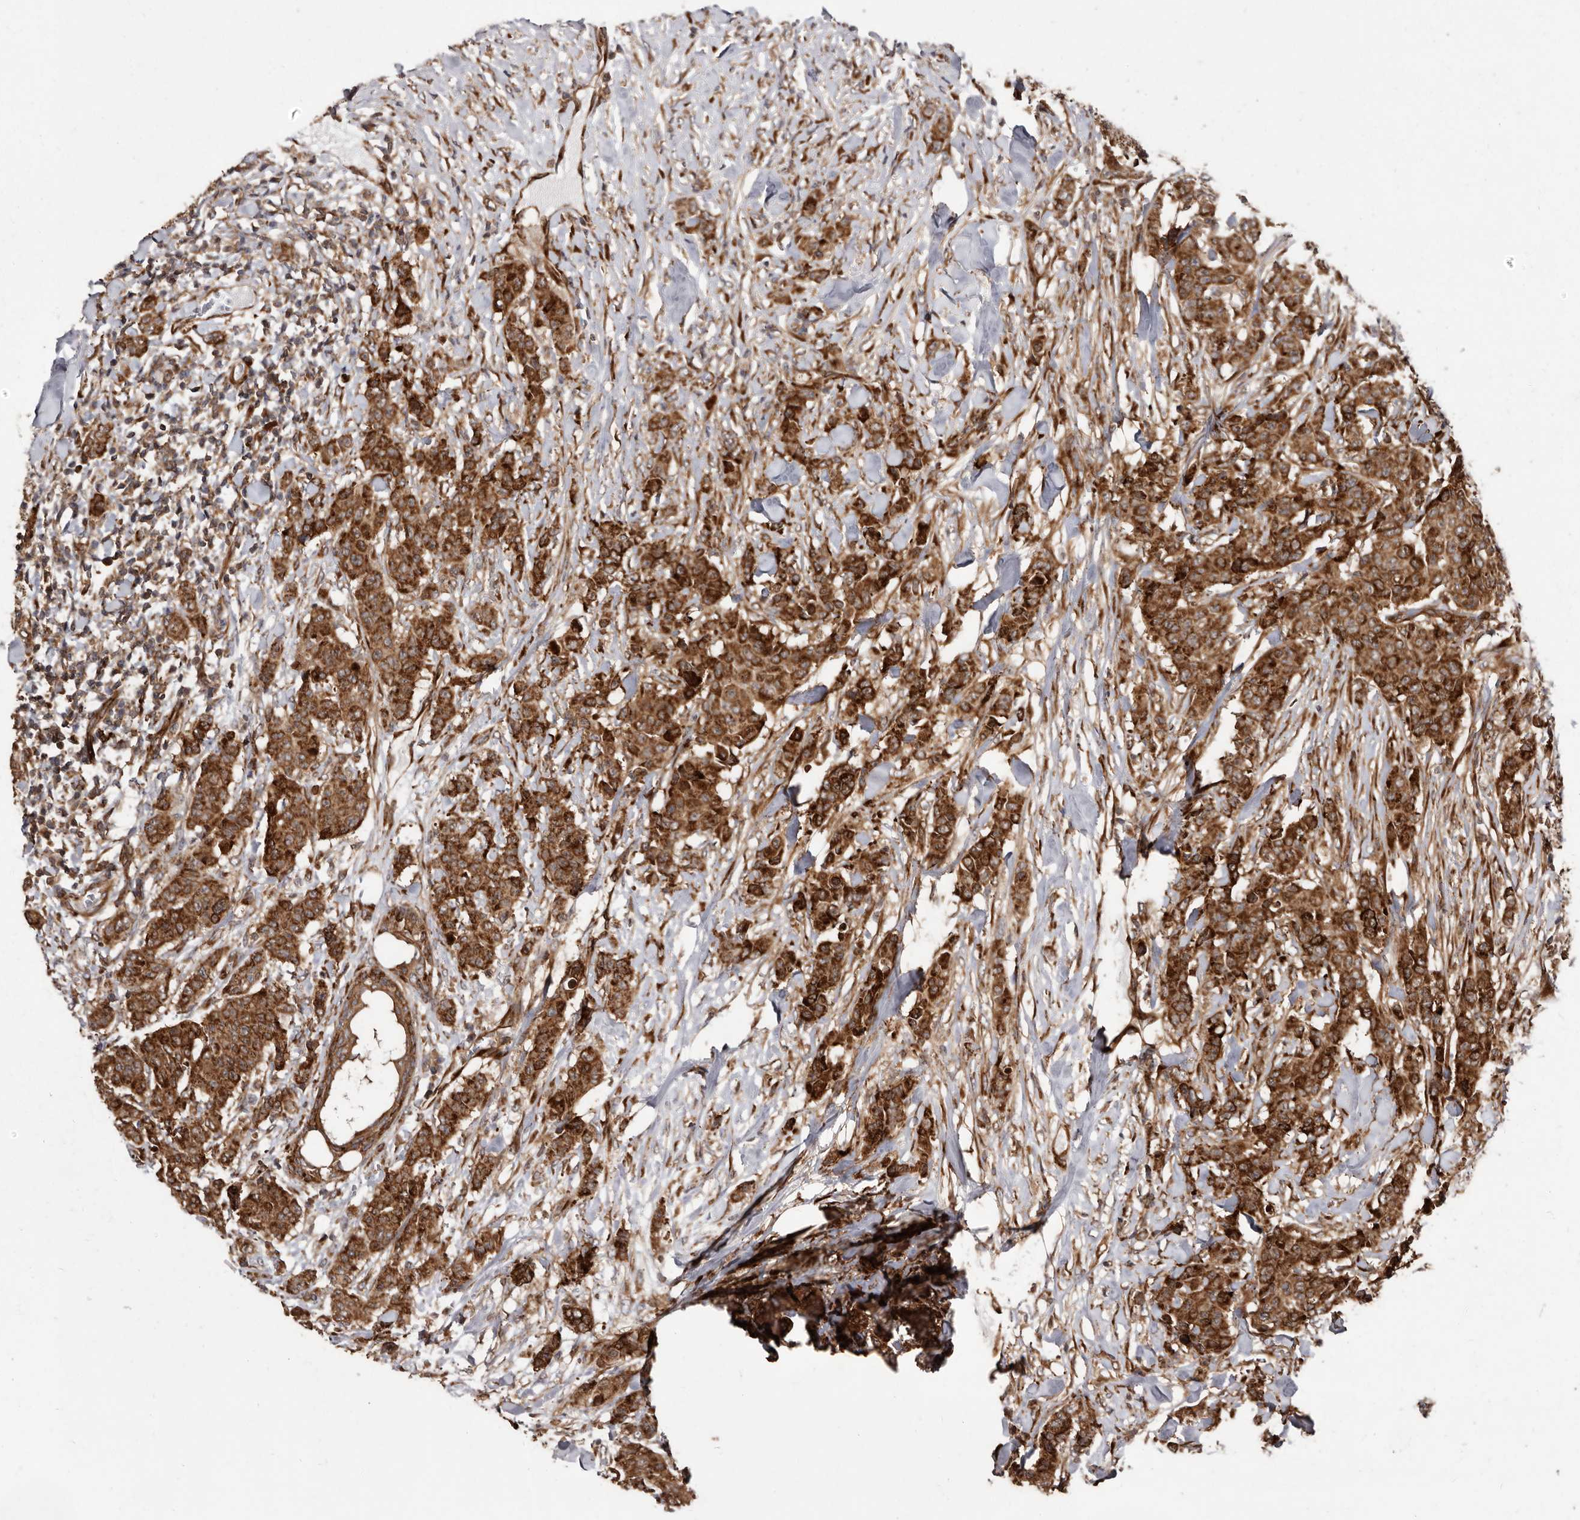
{"staining": {"intensity": "strong", "quantity": ">75%", "location": "cytoplasmic/membranous"}, "tissue": "breast cancer", "cell_type": "Tumor cells", "image_type": "cancer", "snomed": [{"axis": "morphology", "description": "Duct carcinoma"}, {"axis": "topography", "description": "Breast"}], "caption": "The histopathology image displays immunohistochemical staining of breast intraductal carcinoma. There is strong cytoplasmic/membranous staining is identified in approximately >75% of tumor cells.", "gene": "FLAD1", "patient": {"sex": "female", "age": 40}}